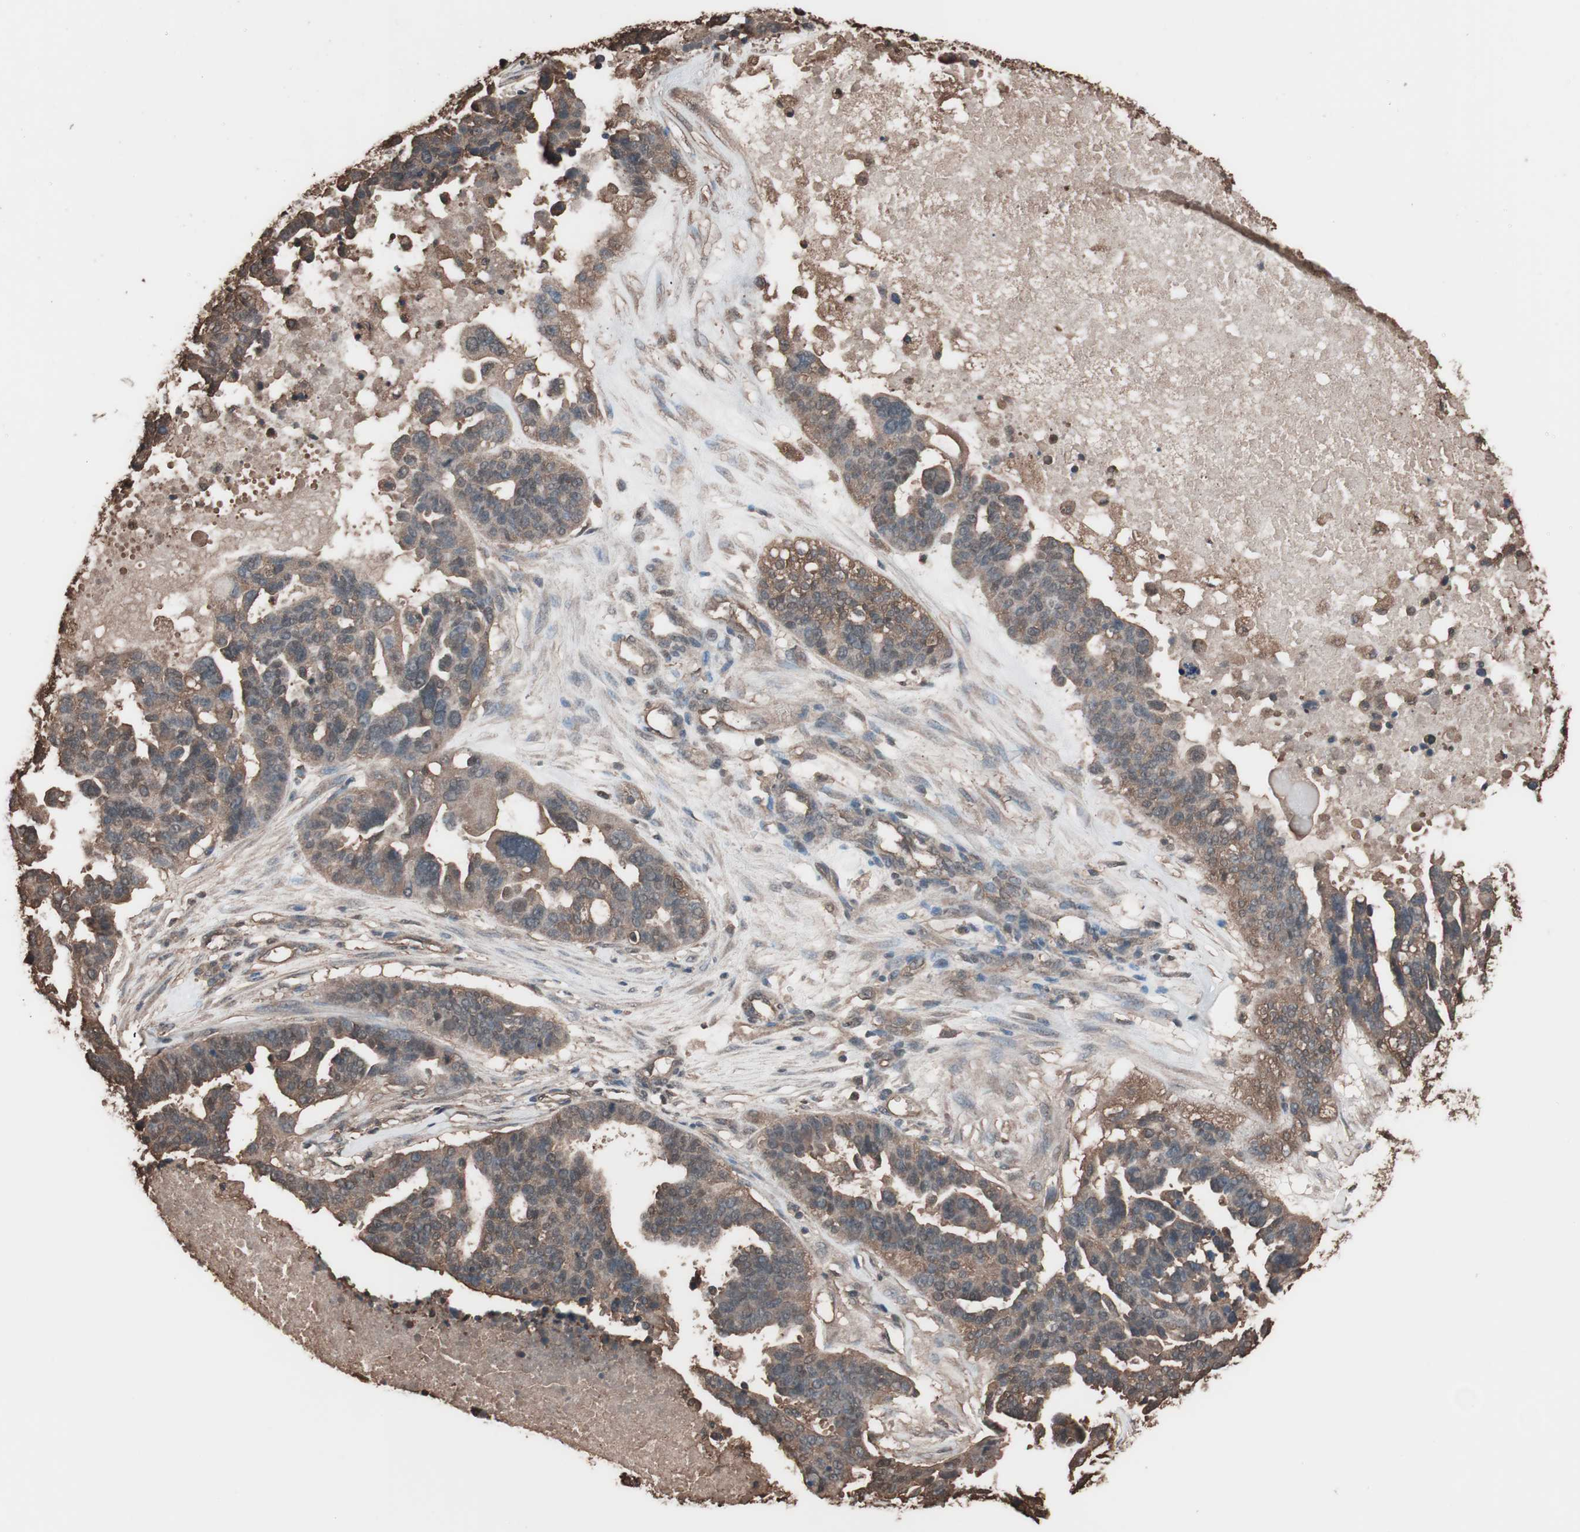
{"staining": {"intensity": "weak", "quantity": ">75%", "location": "cytoplasmic/membranous"}, "tissue": "ovarian cancer", "cell_type": "Tumor cells", "image_type": "cancer", "snomed": [{"axis": "morphology", "description": "Cystadenocarcinoma, serous, NOS"}, {"axis": "topography", "description": "Ovary"}], "caption": "This histopathology image exhibits immunohistochemistry (IHC) staining of ovarian cancer, with low weak cytoplasmic/membranous positivity in approximately >75% of tumor cells.", "gene": "CALM2", "patient": {"sex": "female", "age": 59}}